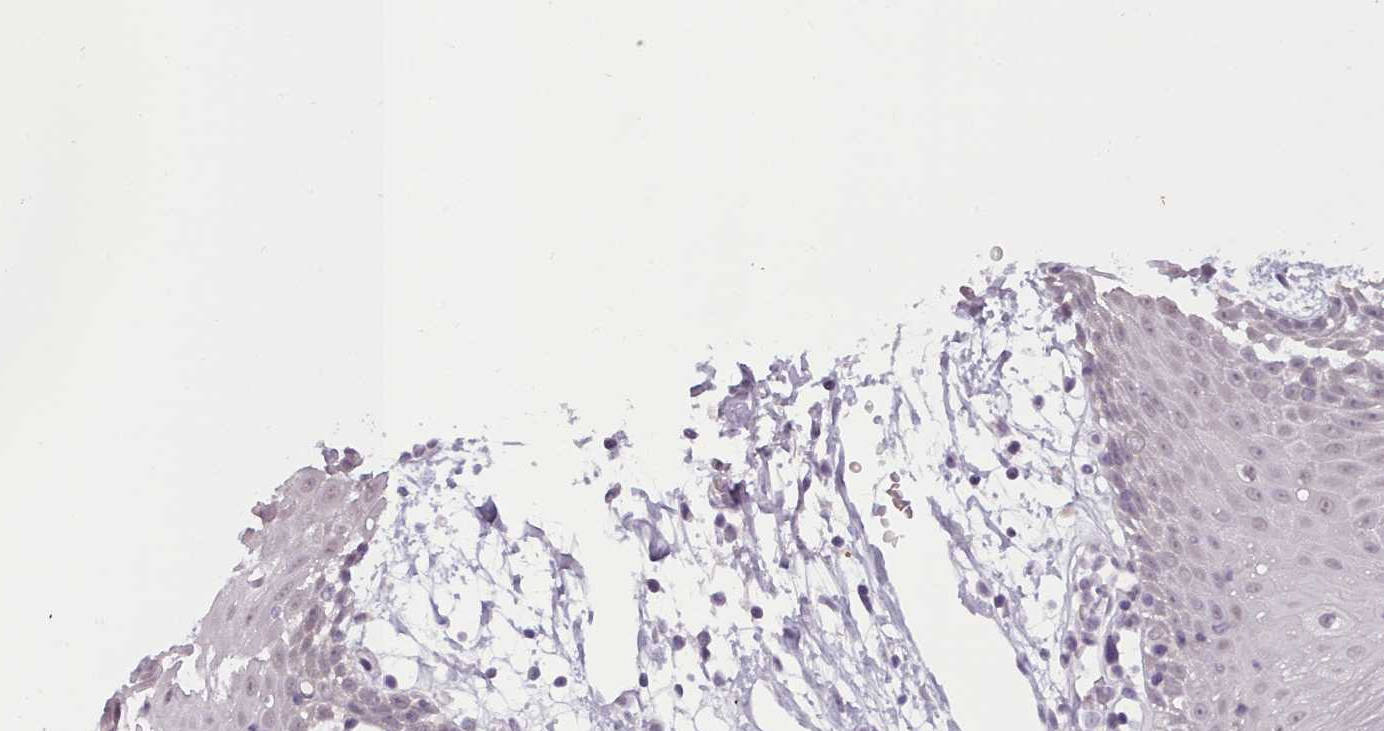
{"staining": {"intensity": "weak", "quantity": "<25%", "location": "nuclear"}, "tissue": "oral mucosa", "cell_type": "Squamous epithelial cells", "image_type": "normal", "snomed": [{"axis": "morphology", "description": "Normal tissue, NOS"}, {"axis": "topography", "description": "Oral tissue"}, {"axis": "topography", "description": "Tounge, NOS"}], "caption": "A high-resolution image shows immunohistochemistry (IHC) staining of normal oral mucosa, which demonstrates no significant expression in squamous epithelial cells.", "gene": "CDC6", "patient": {"sex": "female", "age": 59}}